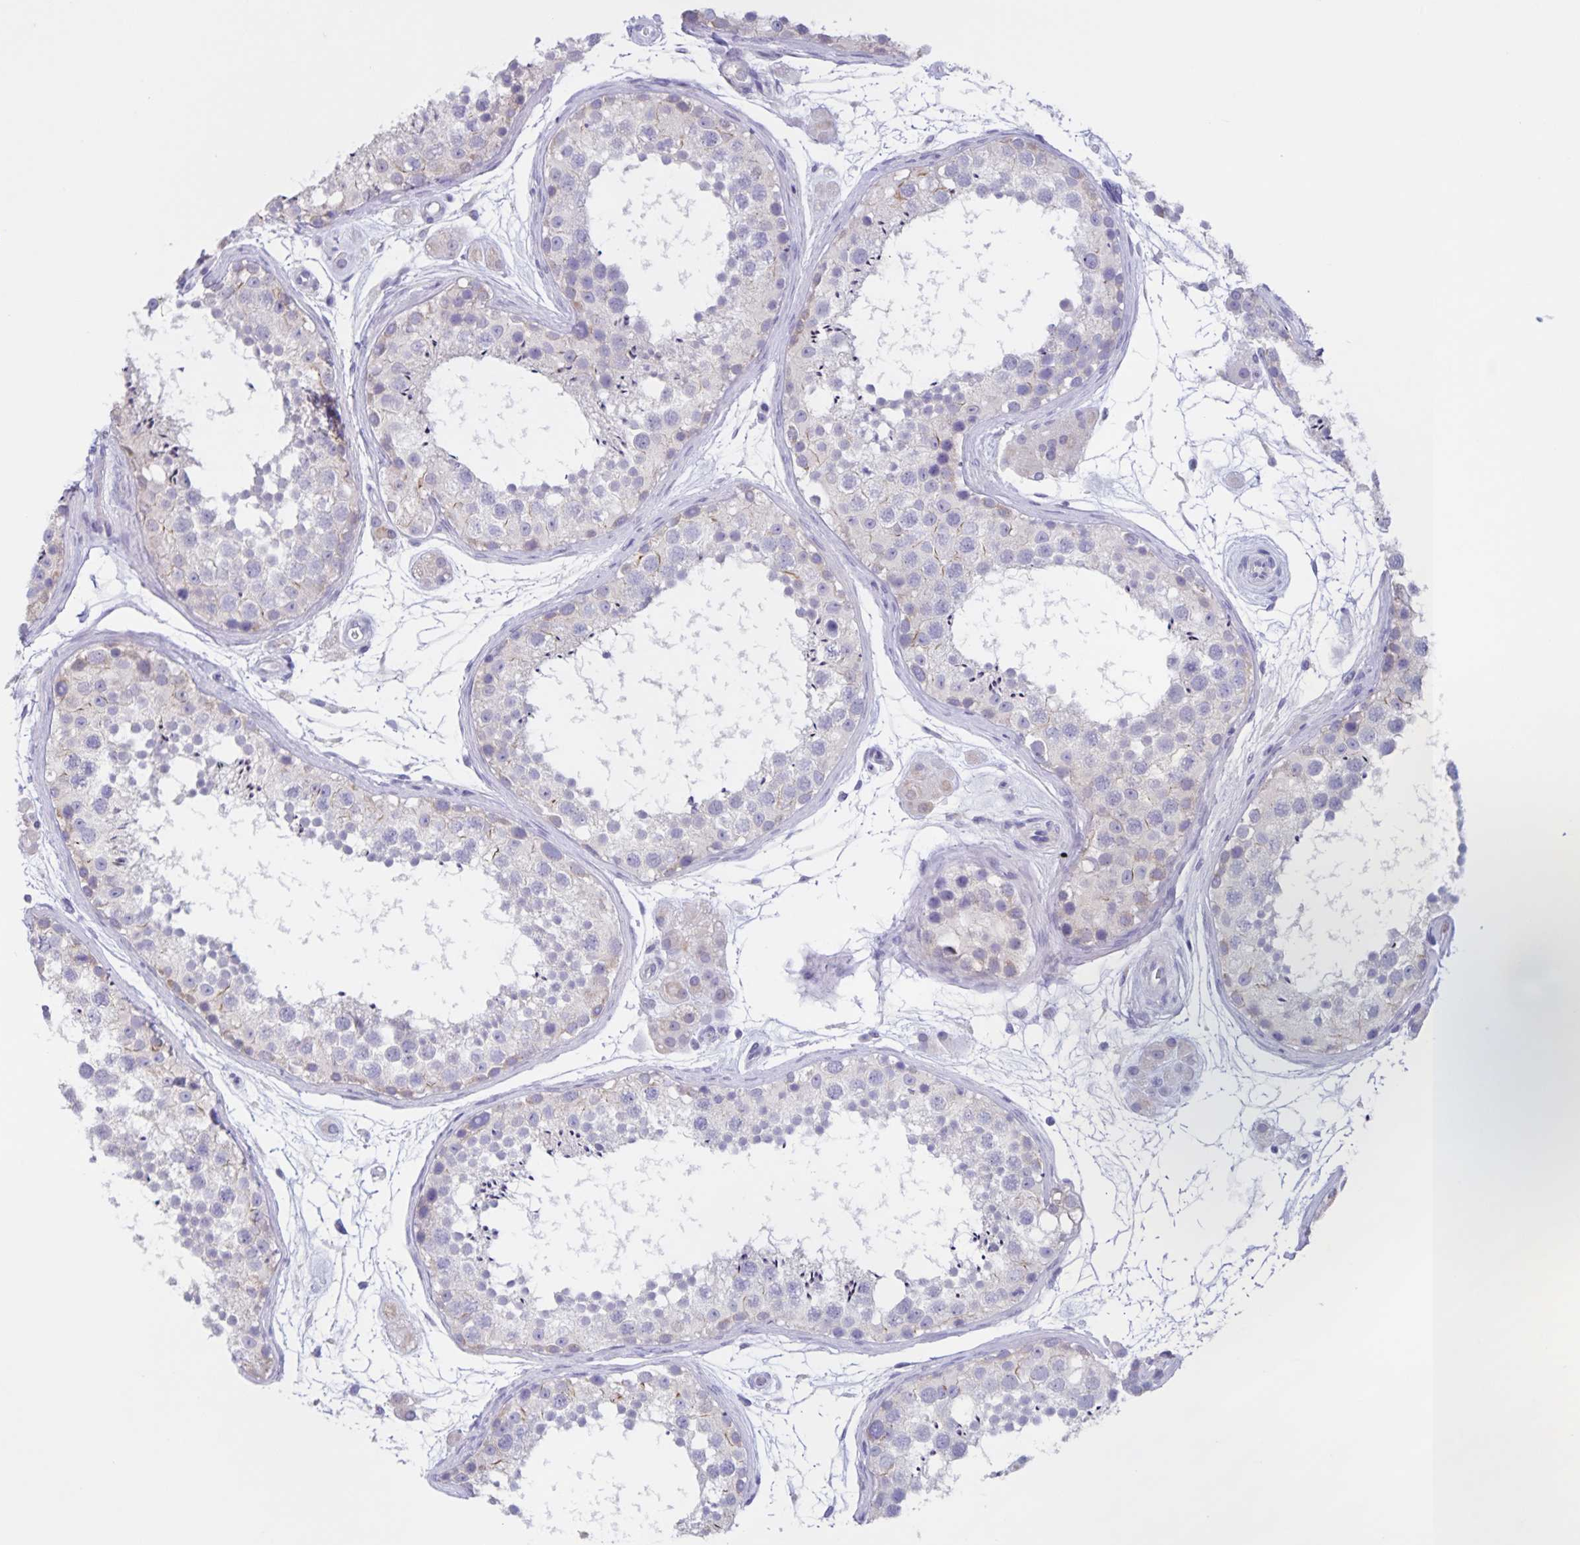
{"staining": {"intensity": "negative", "quantity": "none", "location": "none"}, "tissue": "testis", "cell_type": "Cells in seminiferous ducts", "image_type": "normal", "snomed": [{"axis": "morphology", "description": "Normal tissue, NOS"}, {"axis": "topography", "description": "Testis"}], "caption": "This is an IHC image of normal human testis. There is no staining in cells in seminiferous ducts.", "gene": "DMGDH", "patient": {"sex": "male", "age": 41}}